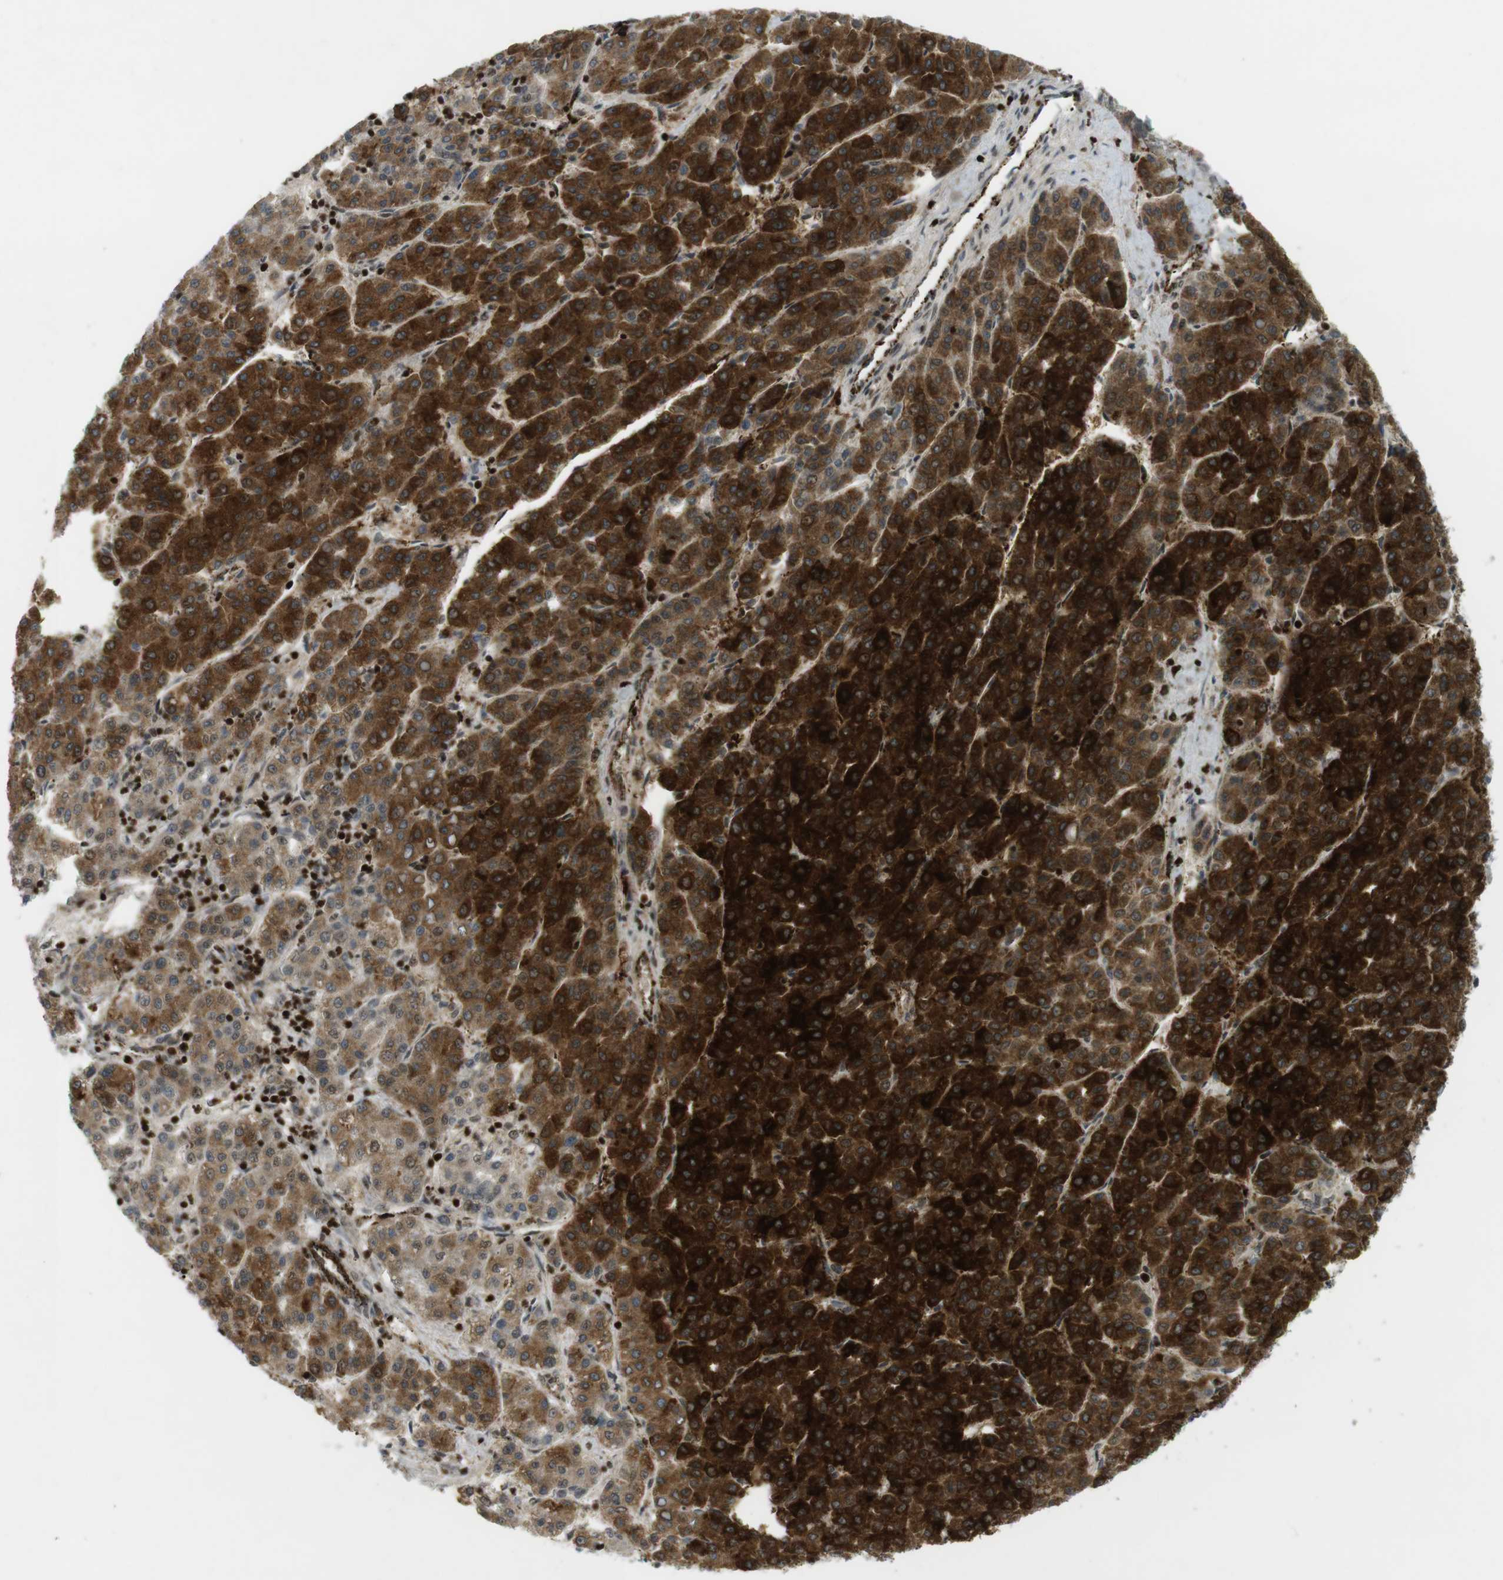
{"staining": {"intensity": "strong", "quantity": "25%-75%", "location": "cytoplasmic/membranous,nuclear"}, "tissue": "liver cancer", "cell_type": "Tumor cells", "image_type": "cancer", "snomed": [{"axis": "morphology", "description": "Carcinoma, Hepatocellular, NOS"}, {"axis": "topography", "description": "Liver"}], "caption": "Liver cancer (hepatocellular carcinoma) stained with DAB immunohistochemistry (IHC) shows high levels of strong cytoplasmic/membranous and nuclear positivity in about 25%-75% of tumor cells.", "gene": "PPP1R13B", "patient": {"sex": "male", "age": 65}}